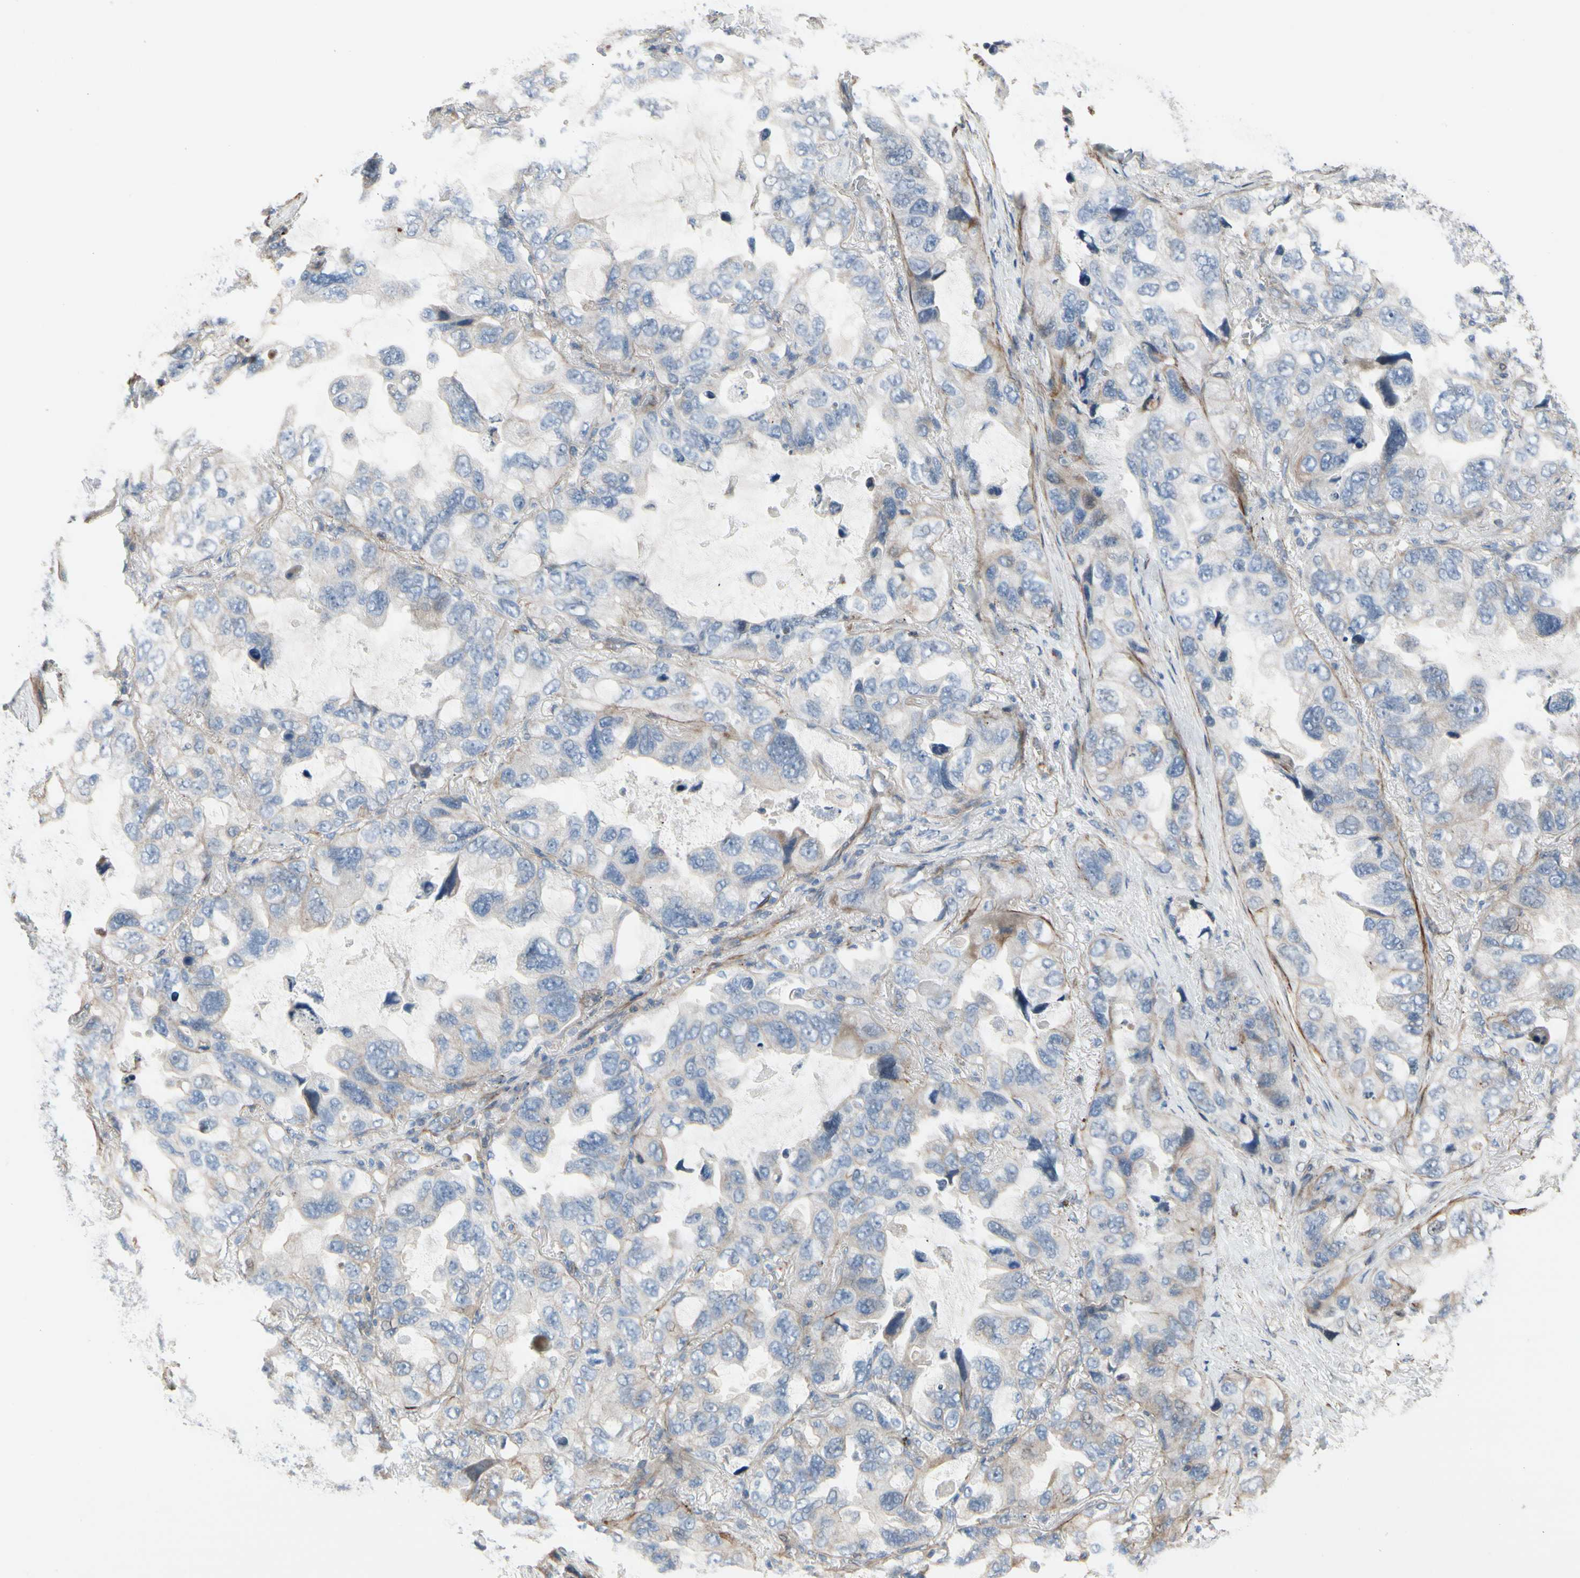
{"staining": {"intensity": "weak", "quantity": "<25%", "location": "cytoplasmic/membranous"}, "tissue": "lung cancer", "cell_type": "Tumor cells", "image_type": "cancer", "snomed": [{"axis": "morphology", "description": "Squamous cell carcinoma, NOS"}, {"axis": "topography", "description": "Lung"}], "caption": "Image shows no protein expression in tumor cells of lung squamous cell carcinoma tissue.", "gene": "TPM1", "patient": {"sex": "female", "age": 73}}